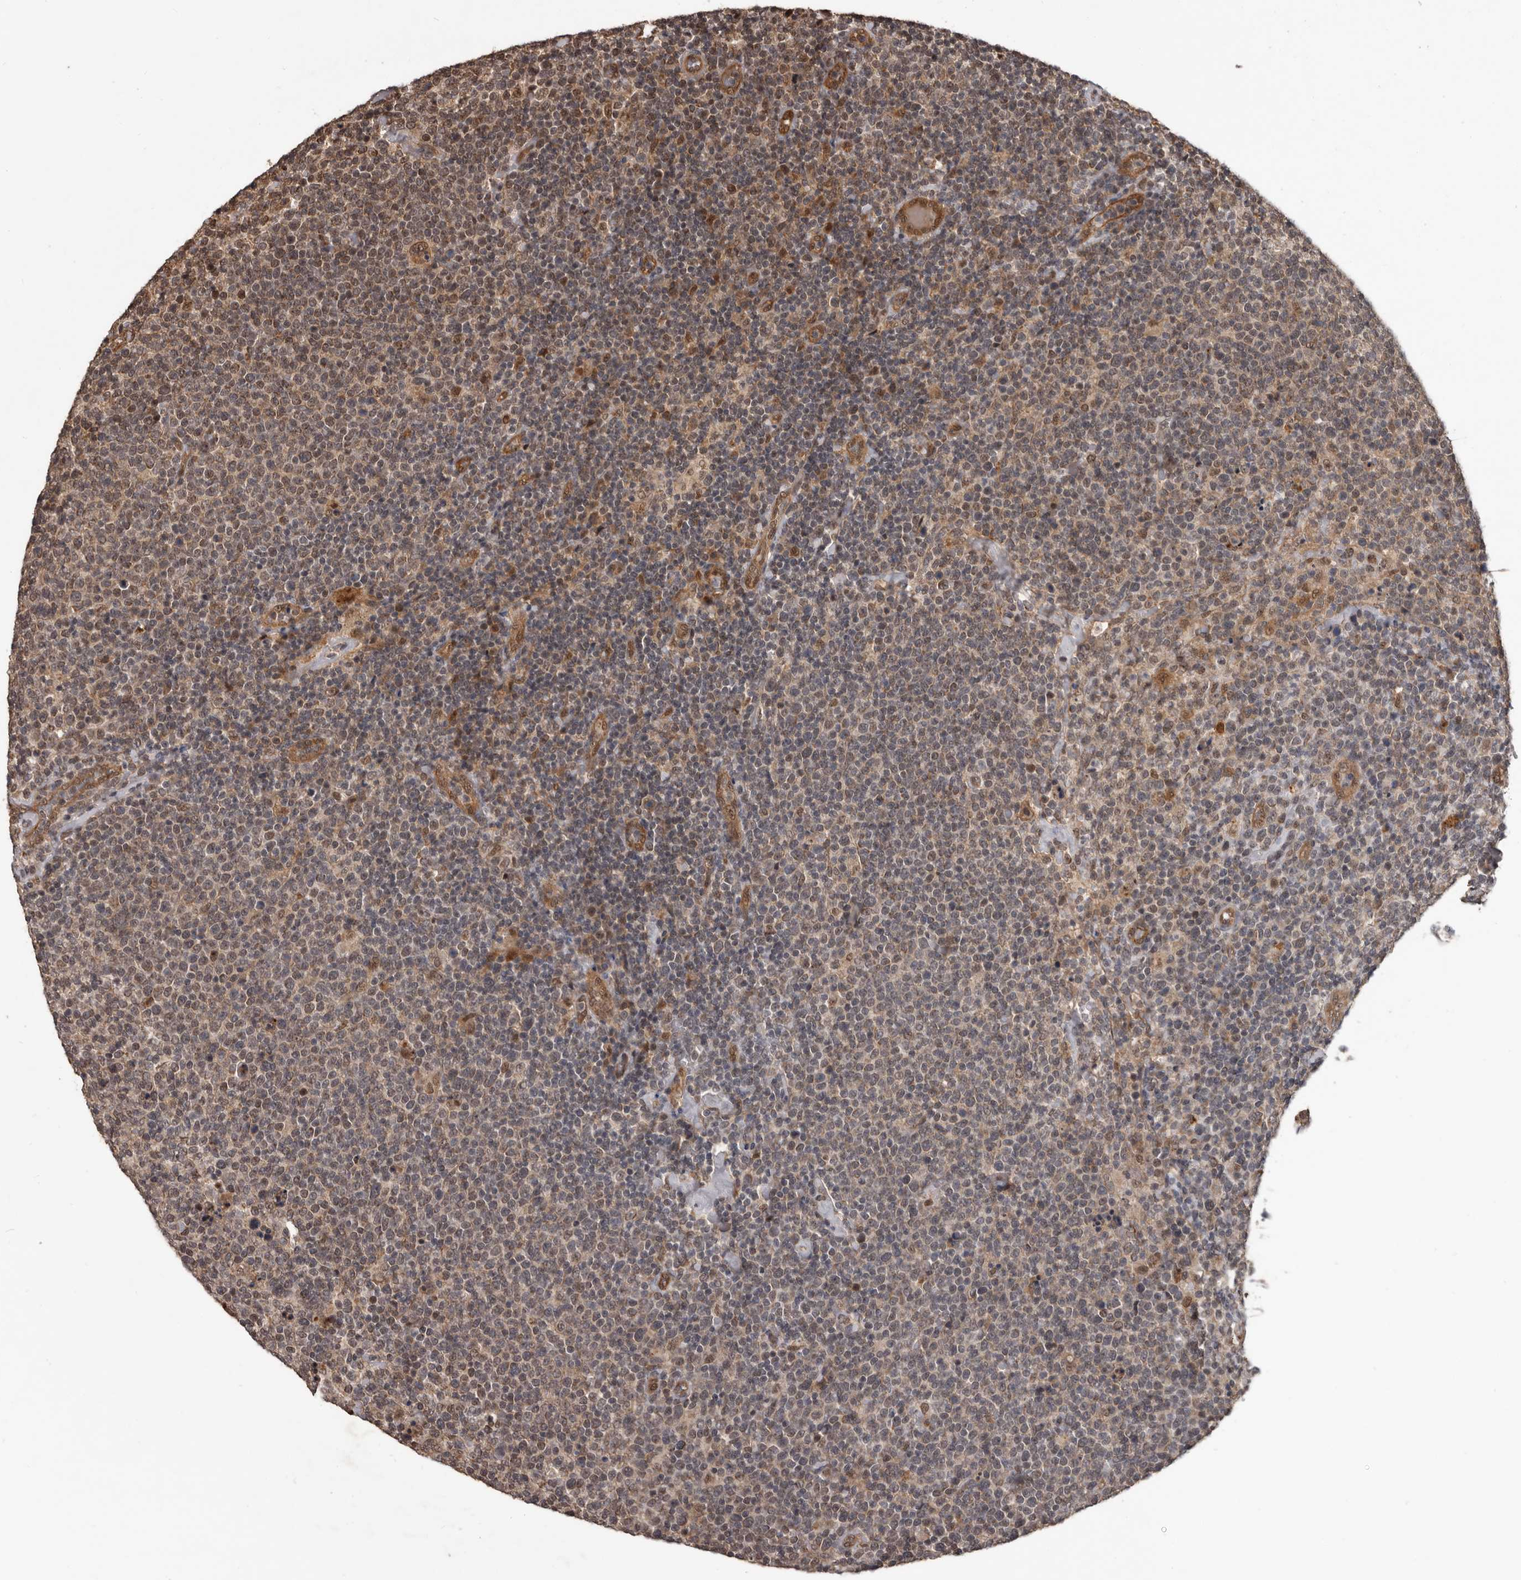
{"staining": {"intensity": "weak", "quantity": "25%-75%", "location": "cytoplasmic/membranous,nuclear"}, "tissue": "lymphoma", "cell_type": "Tumor cells", "image_type": "cancer", "snomed": [{"axis": "morphology", "description": "Malignant lymphoma, non-Hodgkin's type, High grade"}, {"axis": "topography", "description": "Lymph node"}], "caption": "Immunohistochemistry micrograph of neoplastic tissue: human malignant lymphoma, non-Hodgkin's type (high-grade) stained using IHC shows low levels of weak protein expression localized specifically in the cytoplasmic/membranous and nuclear of tumor cells, appearing as a cytoplasmic/membranous and nuclear brown color.", "gene": "AHR", "patient": {"sex": "male", "age": 61}}